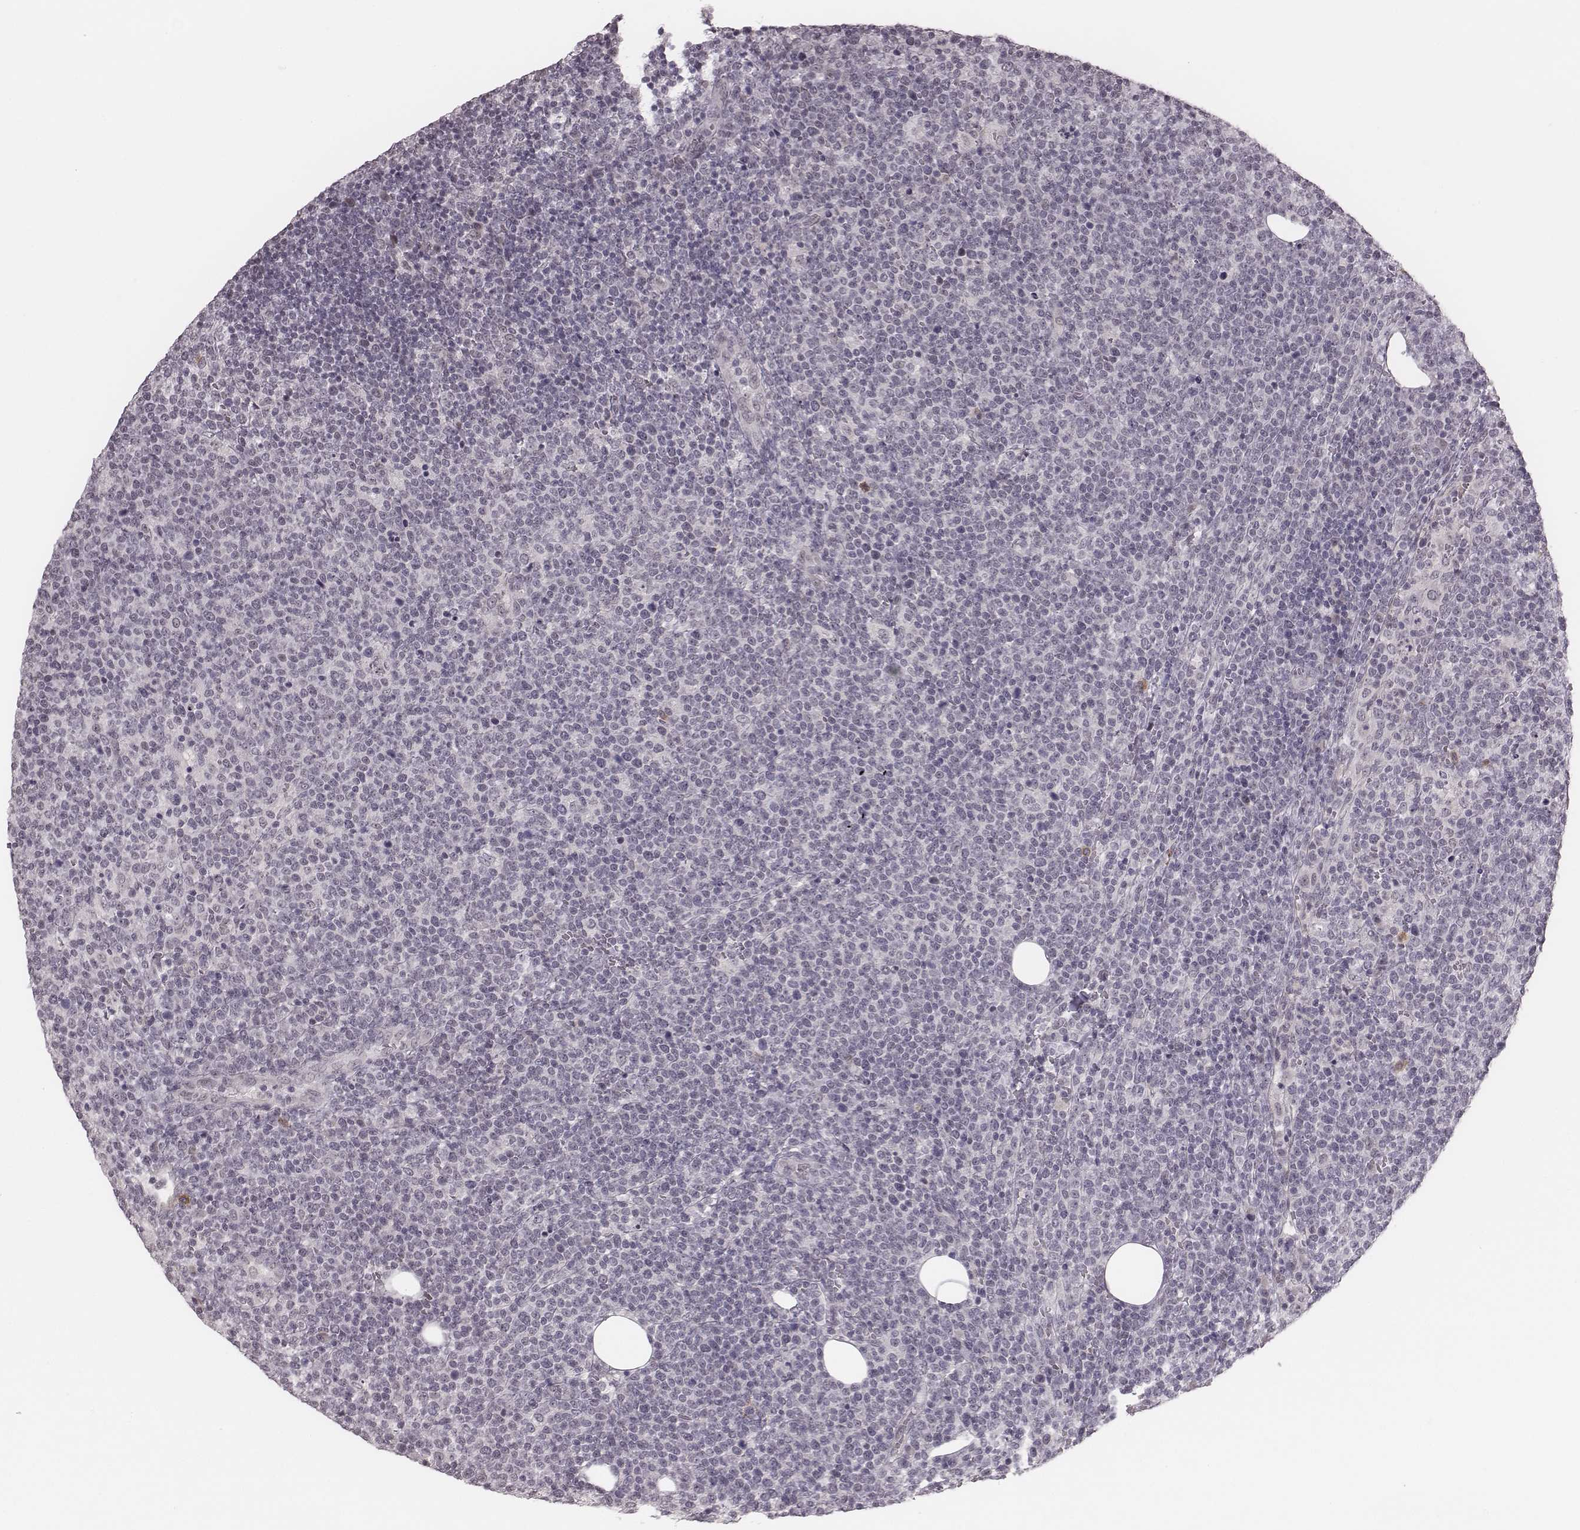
{"staining": {"intensity": "negative", "quantity": "none", "location": "none"}, "tissue": "lymphoma", "cell_type": "Tumor cells", "image_type": "cancer", "snomed": [{"axis": "morphology", "description": "Malignant lymphoma, non-Hodgkin's type, High grade"}, {"axis": "topography", "description": "Lymph node"}], "caption": "The micrograph exhibits no staining of tumor cells in lymphoma.", "gene": "RPGRIP1", "patient": {"sex": "male", "age": 61}}